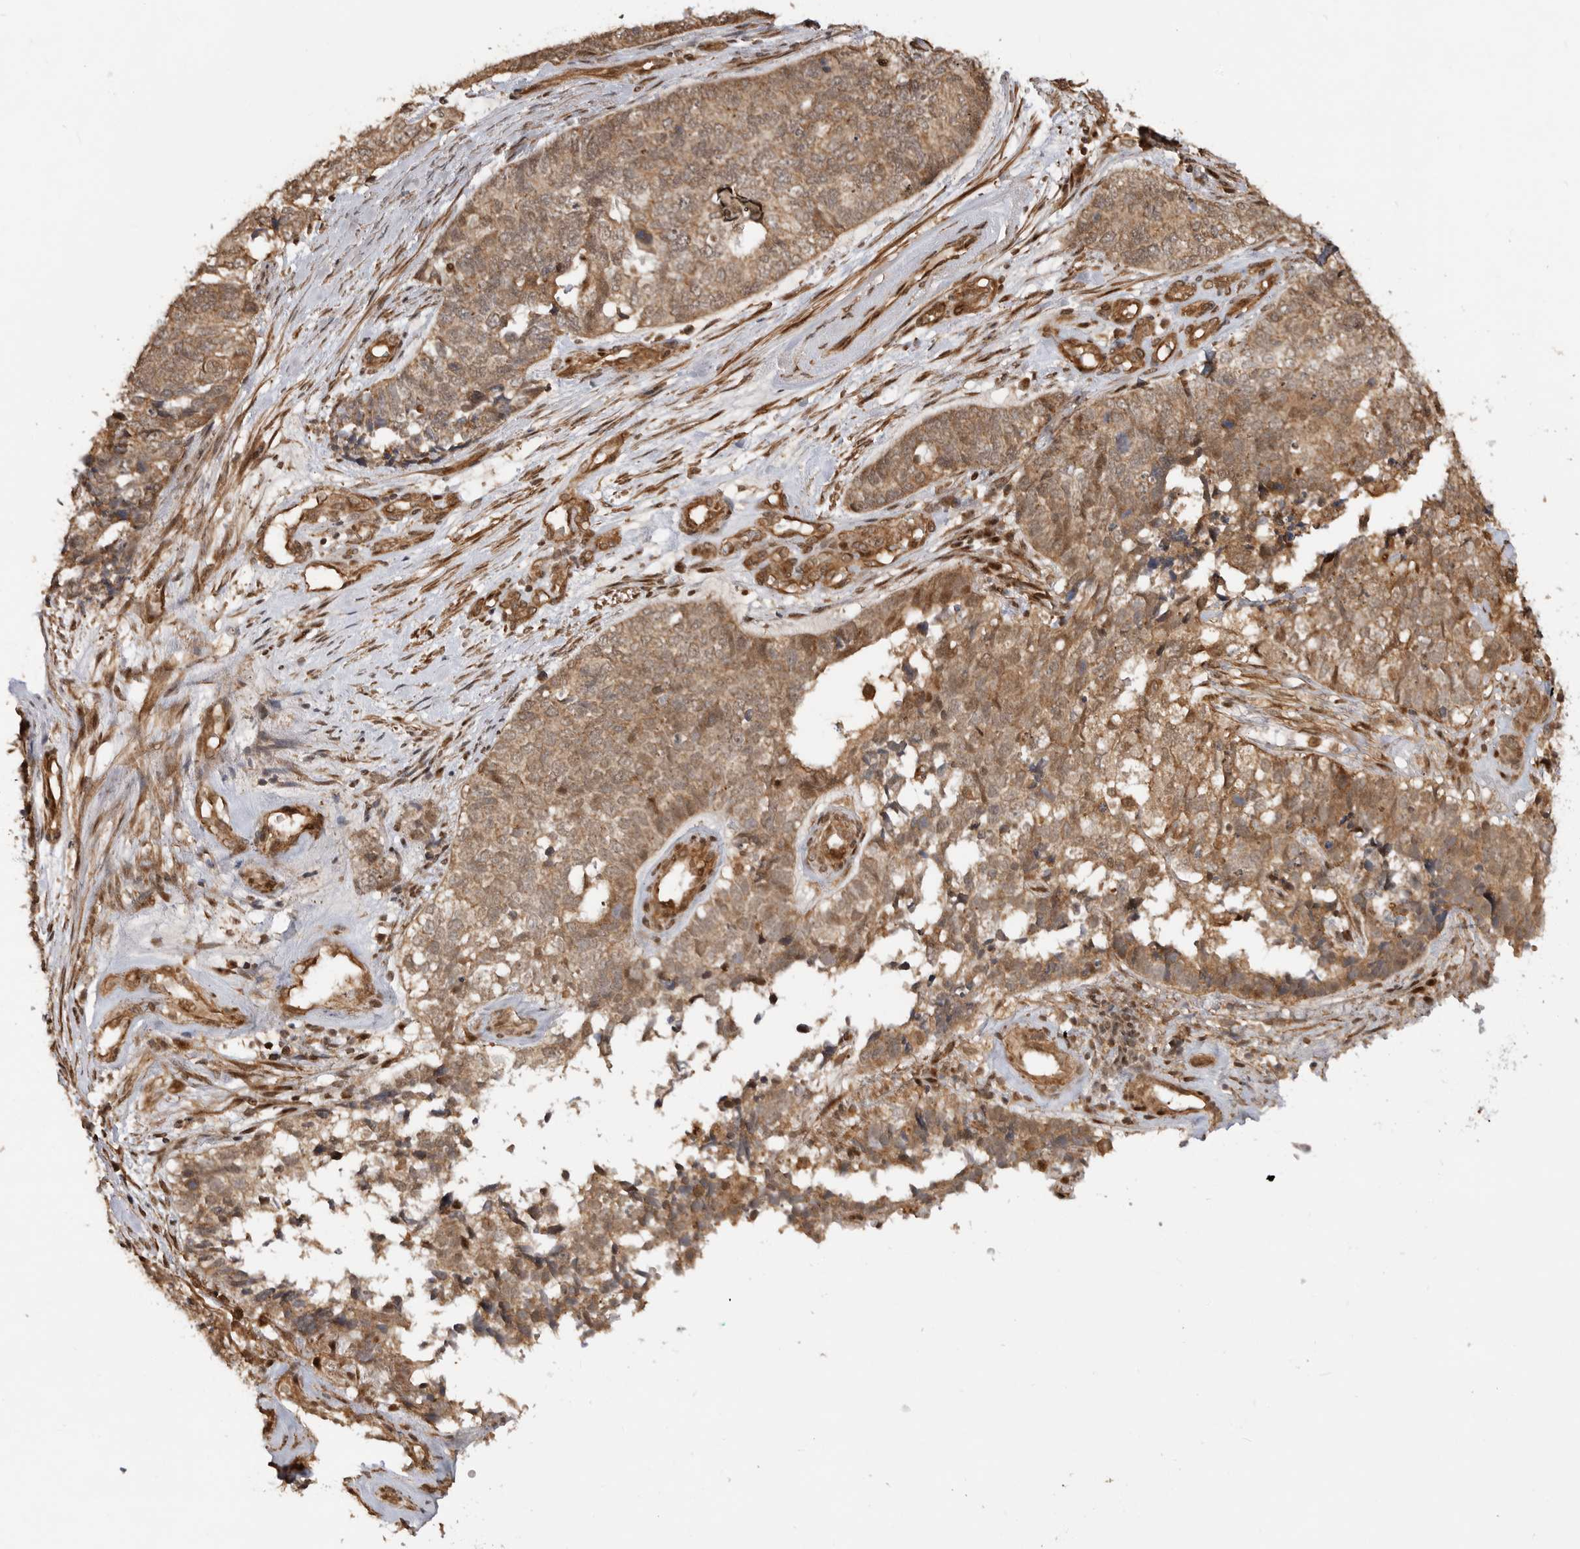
{"staining": {"intensity": "moderate", "quantity": ">75%", "location": "cytoplasmic/membranous"}, "tissue": "cervical cancer", "cell_type": "Tumor cells", "image_type": "cancer", "snomed": [{"axis": "morphology", "description": "Squamous cell carcinoma, NOS"}, {"axis": "topography", "description": "Cervix"}], "caption": "This photomicrograph shows immunohistochemistry staining of human cervical squamous cell carcinoma, with medium moderate cytoplasmic/membranous positivity in approximately >75% of tumor cells.", "gene": "ADPRS", "patient": {"sex": "female", "age": 63}}